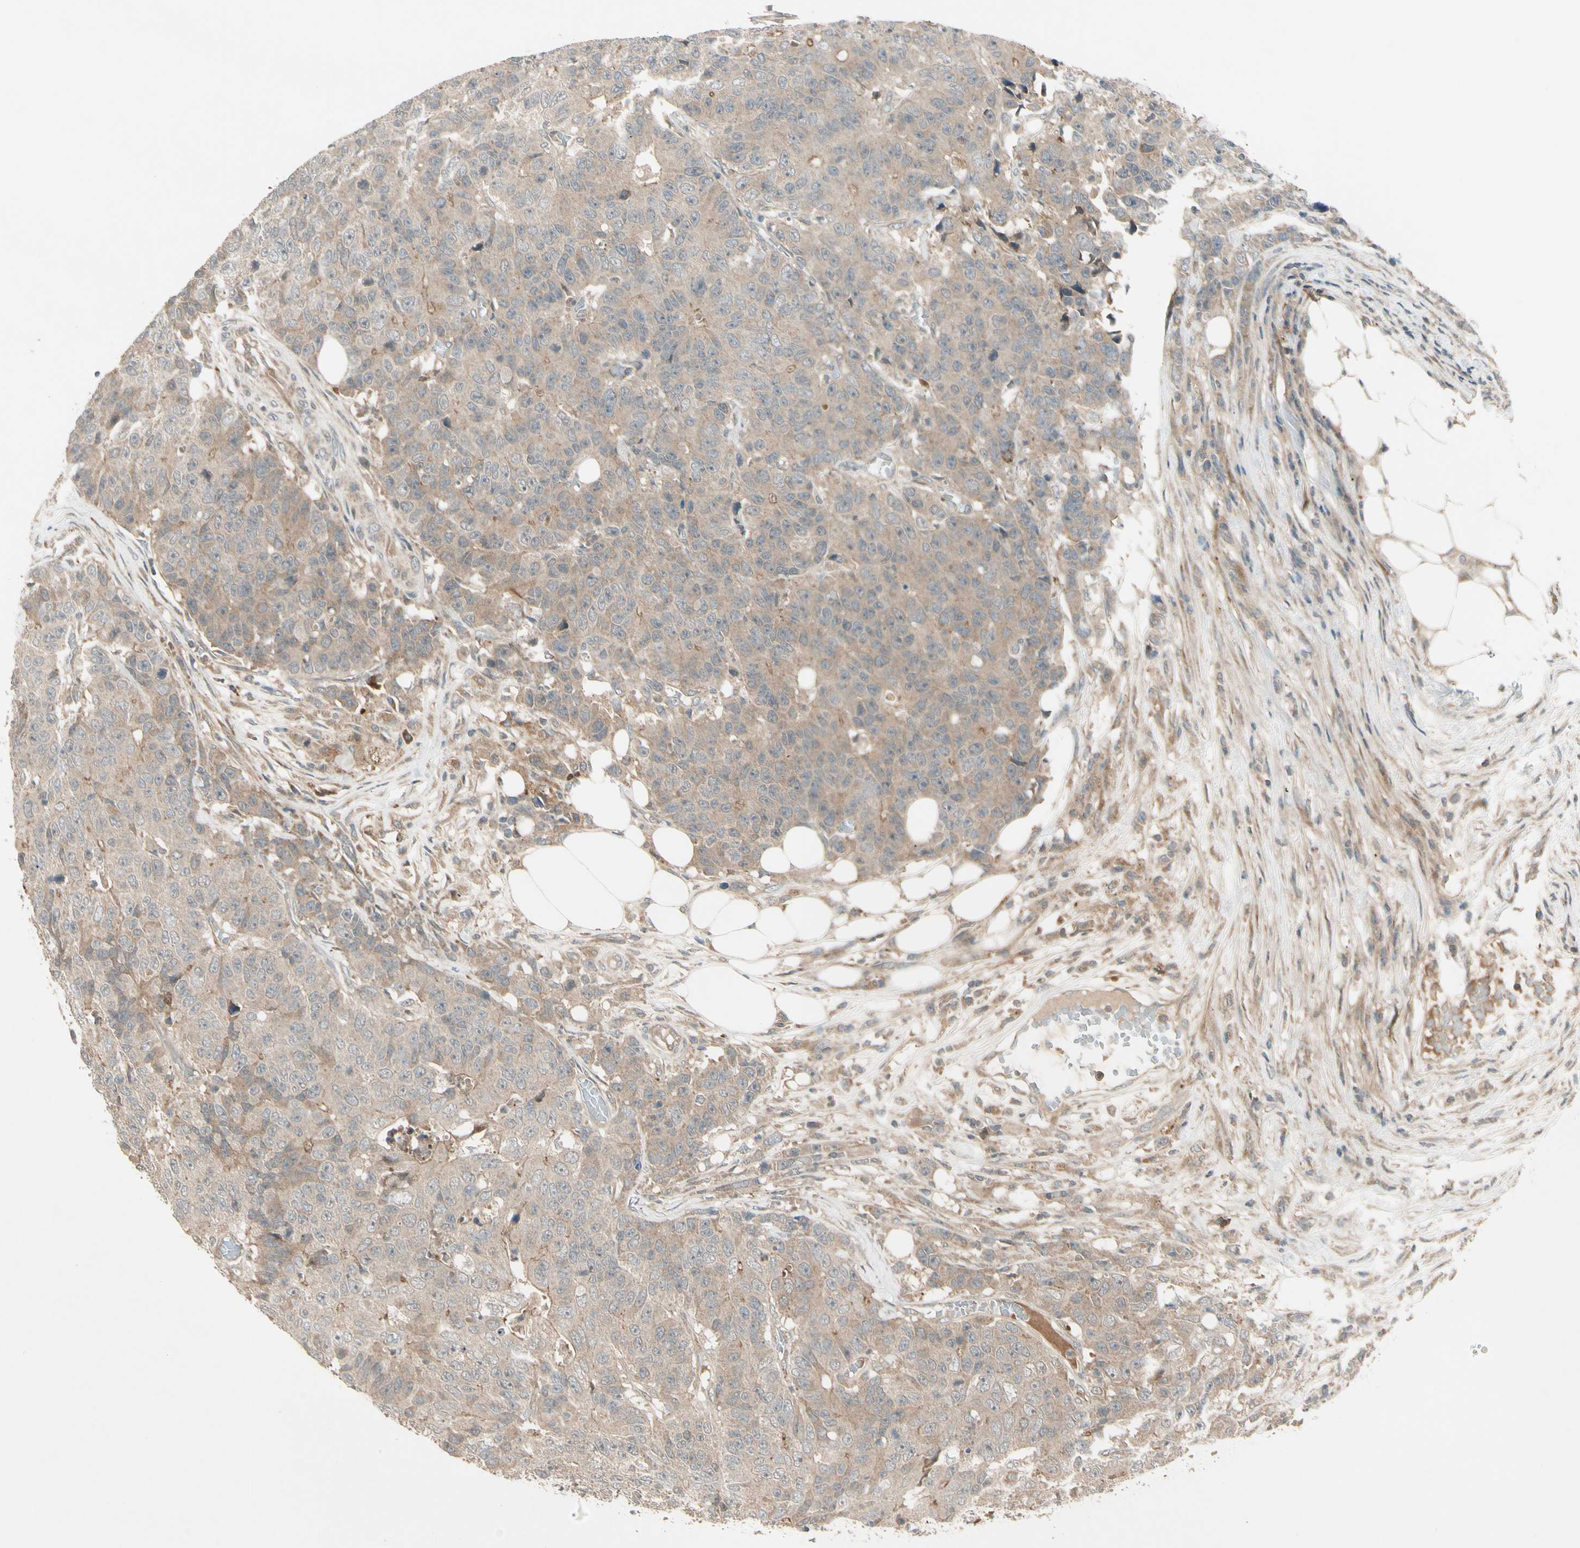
{"staining": {"intensity": "weak", "quantity": ">75%", "location": "cytoplasmic/membranous"}, "tissue": "colorectal cancer", "cell_type": "Tumor cells", "image_type": "cancer", "snomed": [{"axis": "morphology", "description": "Adenocarcinoma, NOS"}, {"axis": "topography", "description": "Colon"}], "caption": "Protein expression analysis of human colorectal cancer (adenocarcinoma) reveals weak cytoplasmic/membranous expression in about >75% of tumor cells.", "gene": "ACVR1C", "patient": {"sex": "female", "age": 86}}